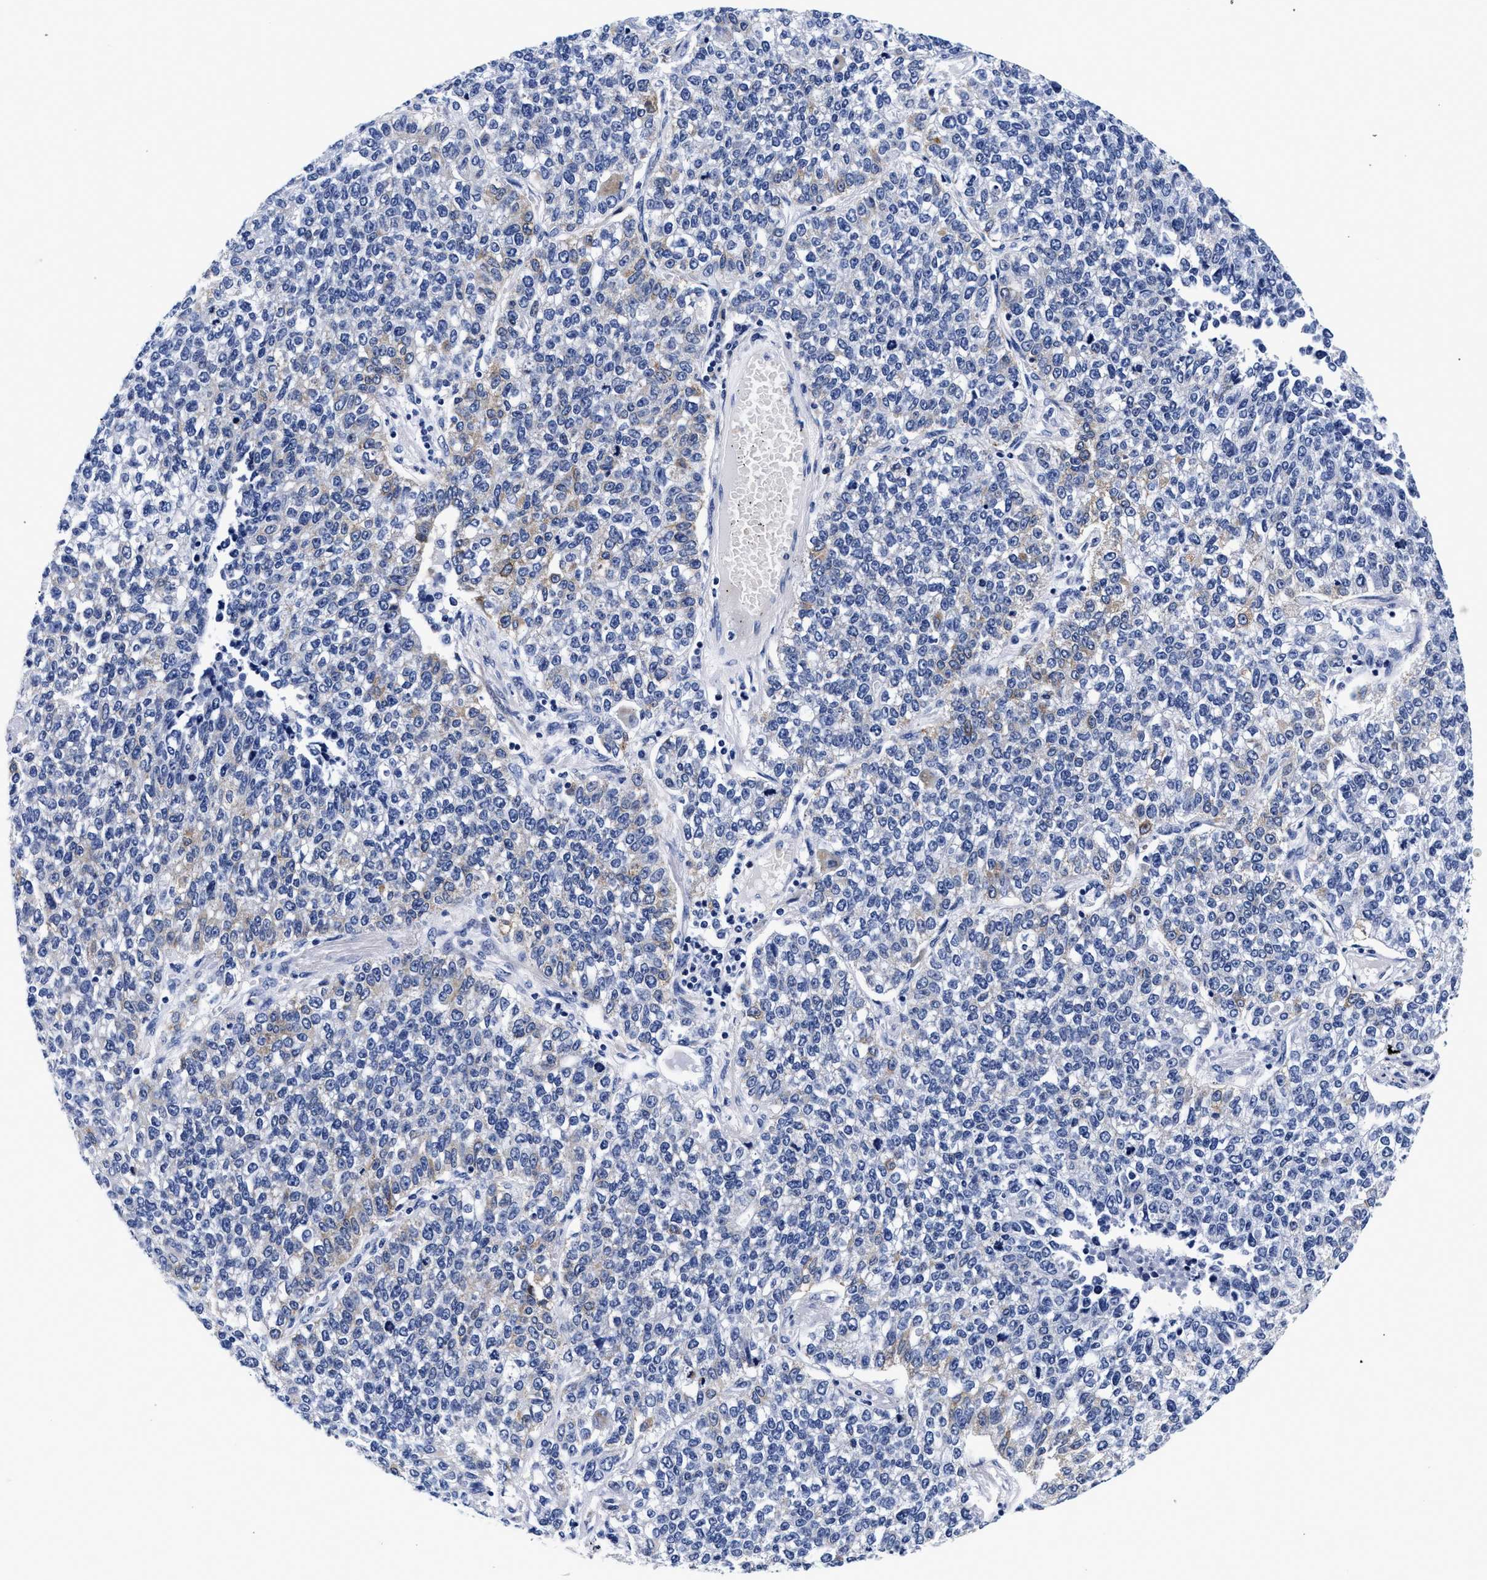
{"staining": {"intensity": "weak", "quantity": "<25%", "location": "cytoplasmic/membranous"}, "tissue": "lung cancer", "cell_type": "Tumor cells", "image_type": "cancer", "snomed": [{"axis": "morphology", "description": "Adenocarcinoma, NOS"}, {"axis": "topography", "description": "Lung"}], "caption": "Immunohistochemistry histopathology image of neoplastic tissue: human lung cancer (adenocarcinoma) stained with DAB demonstrates no significant protein staining in tumor cells.", "gene": "RAB3B", "patient": {"sex": "male", "age": 49}}